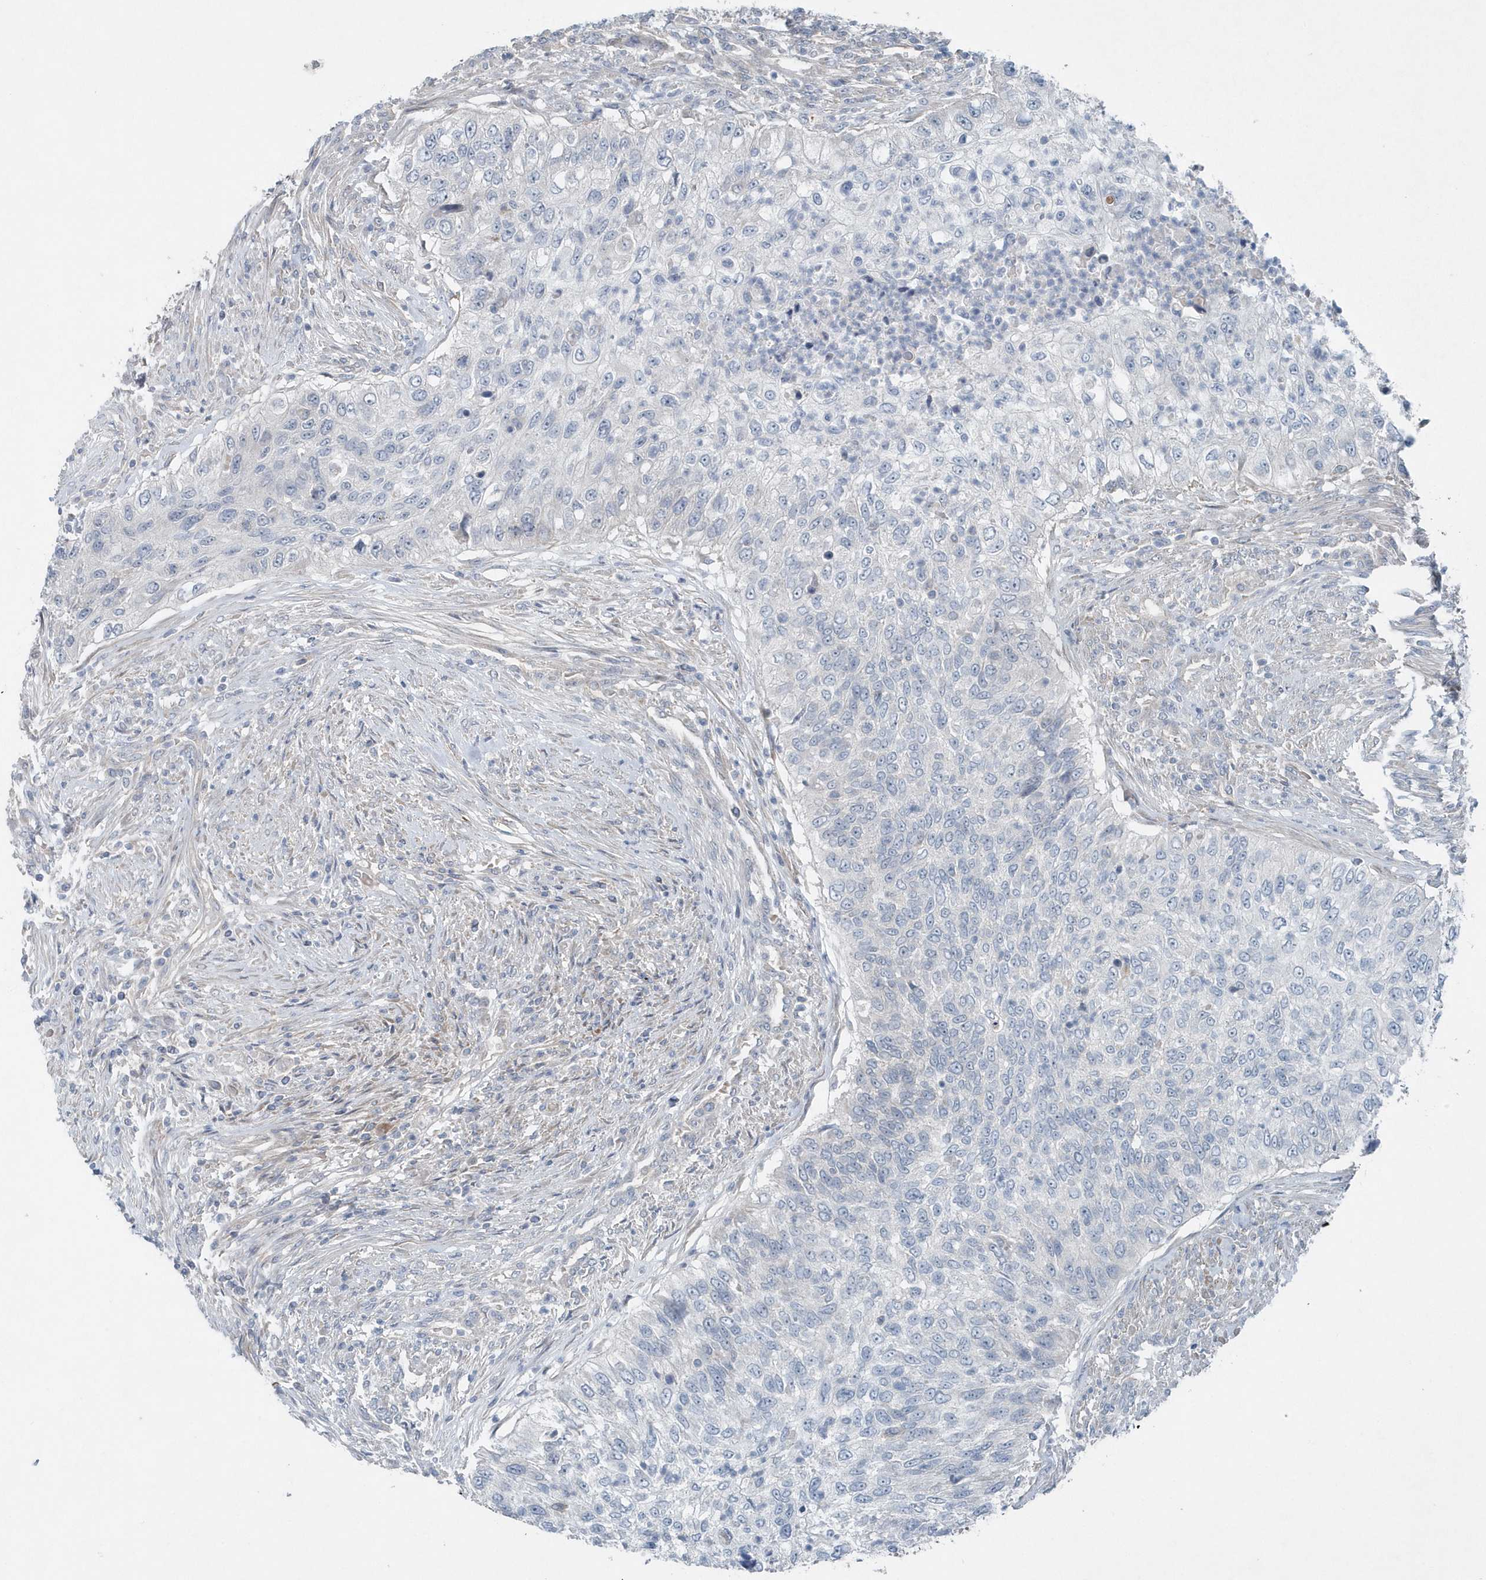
{"staining": {"intensity": "negative", "quantity": "none", "location": "none"}, "tissue": "urothelial cancer", "cell_type": "Tumor cells", "image_type": "cancer", "snomed": [{"axis": "morphology", "description": "Urothelial carcinoma, High grade"}, {"axis": "topography", "description": "Urinary bladder"}], "caption": "Immunohistochemical staining of urothelial carcinoma (high-grade) demonstrates no significant staining in tumor cells. (IHC, brightfield microscopy, high magnification).", "gene": "MCC", "patient": {"sex": "female", "age": 60}}